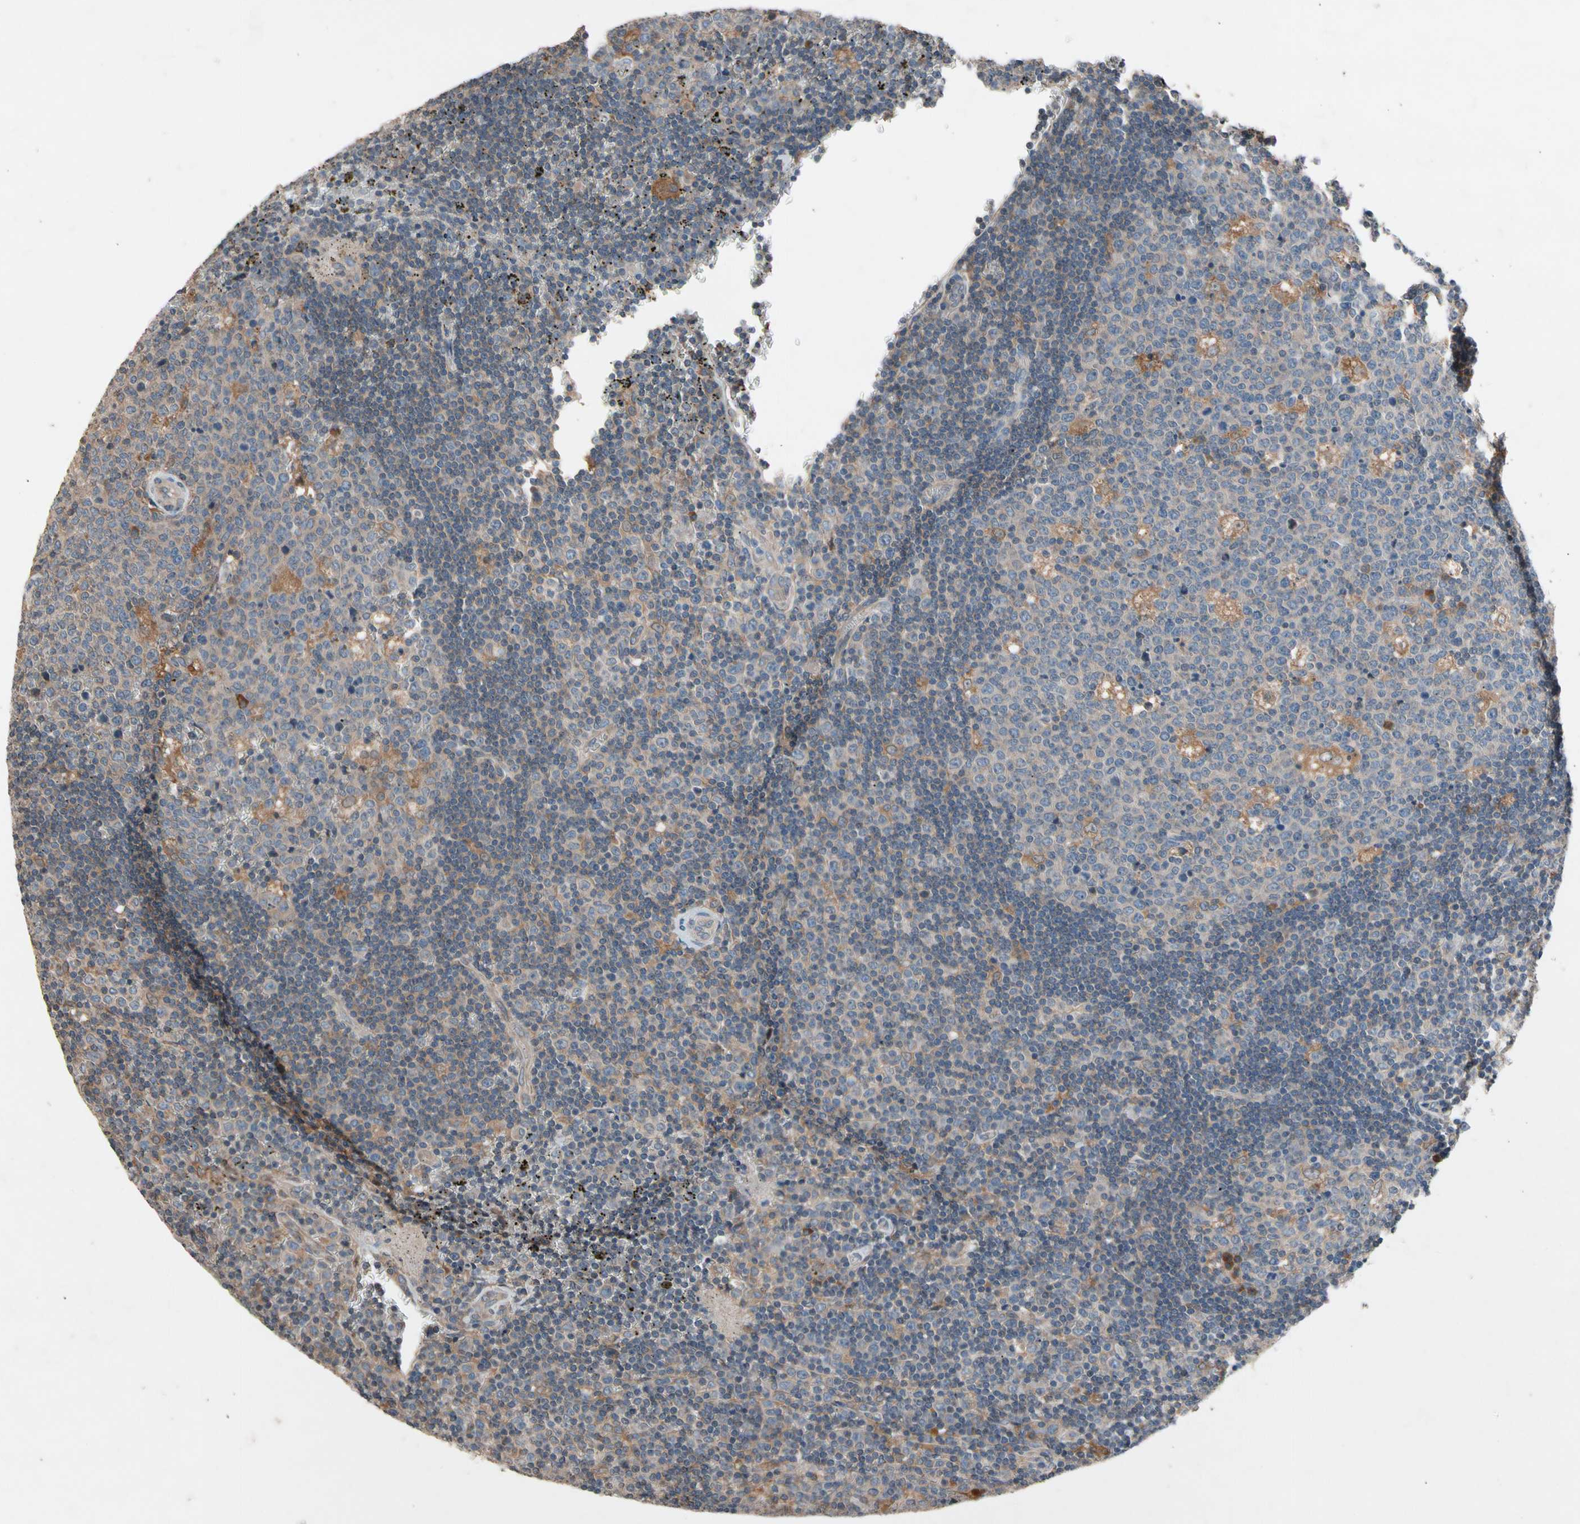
{"staining": {"intensity": "moderate", "quantity": ">75%", "location": "cytoplasmic/membranous"}, "tissue": "lymph node", "cell_type": "Germinal center cells", "image_type": "normal", "snomed": [{"axis": "morphology", "description": "Normal tissue, NOS"}, {"axis": "topography", "description": "Lymph node"}, {"axis": "topography", "description": "Salivary gland"}], "caption": "The image shows staining of unremarkable lymph node, revealing moderate cytoplasmic/membranous protein expression (brown color) within germinal center cells.", "gene": "PRDX4", "patient": {"sex": "male", "age": 8}}